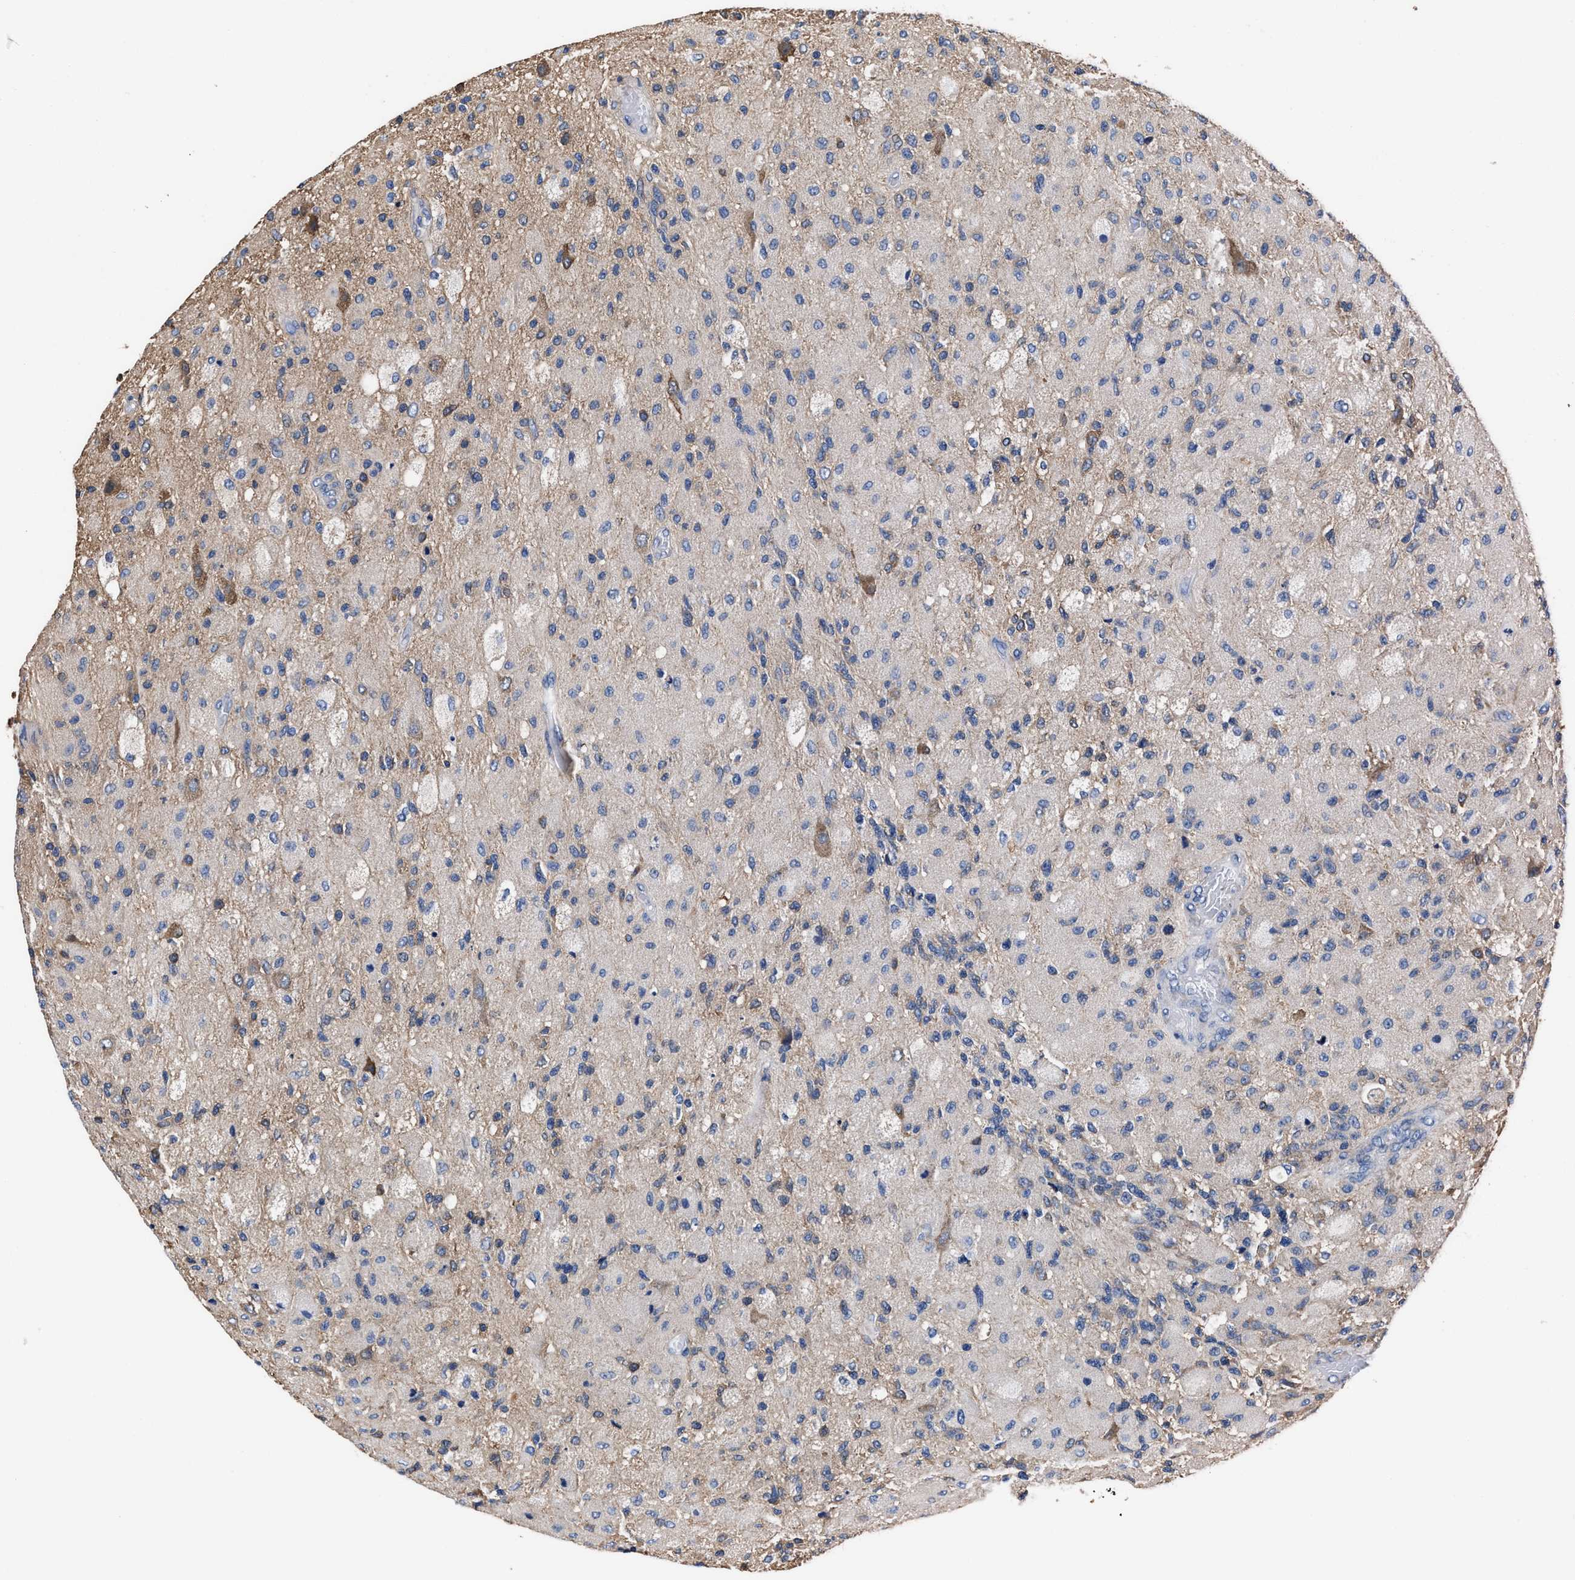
{"staining": {"intensity": "moderate", "quantity": "<25%", "location": "cytoplasmic/membranous"}, "tissue": "glioma", "cell_type": "Tumor cells", "image_type": "cancer", "snomed": [{"axis": "morphology", "description": "Normal tissue, NOS"}, {"axis": "morphology", "description": "Glioma, malignant, High grade"}, {"axis": "topography", "description": "Cerebral cortex"}], "caption": "IHC micrograph of malignant glioma (high-grade) stained for a protein (brown), which reveals low levels of moderate cytoplasmic/membranous staining in about <25% of tumor cells.", "gene": "TMEM30A", "patient": {"sex": "male", "age": 77}}